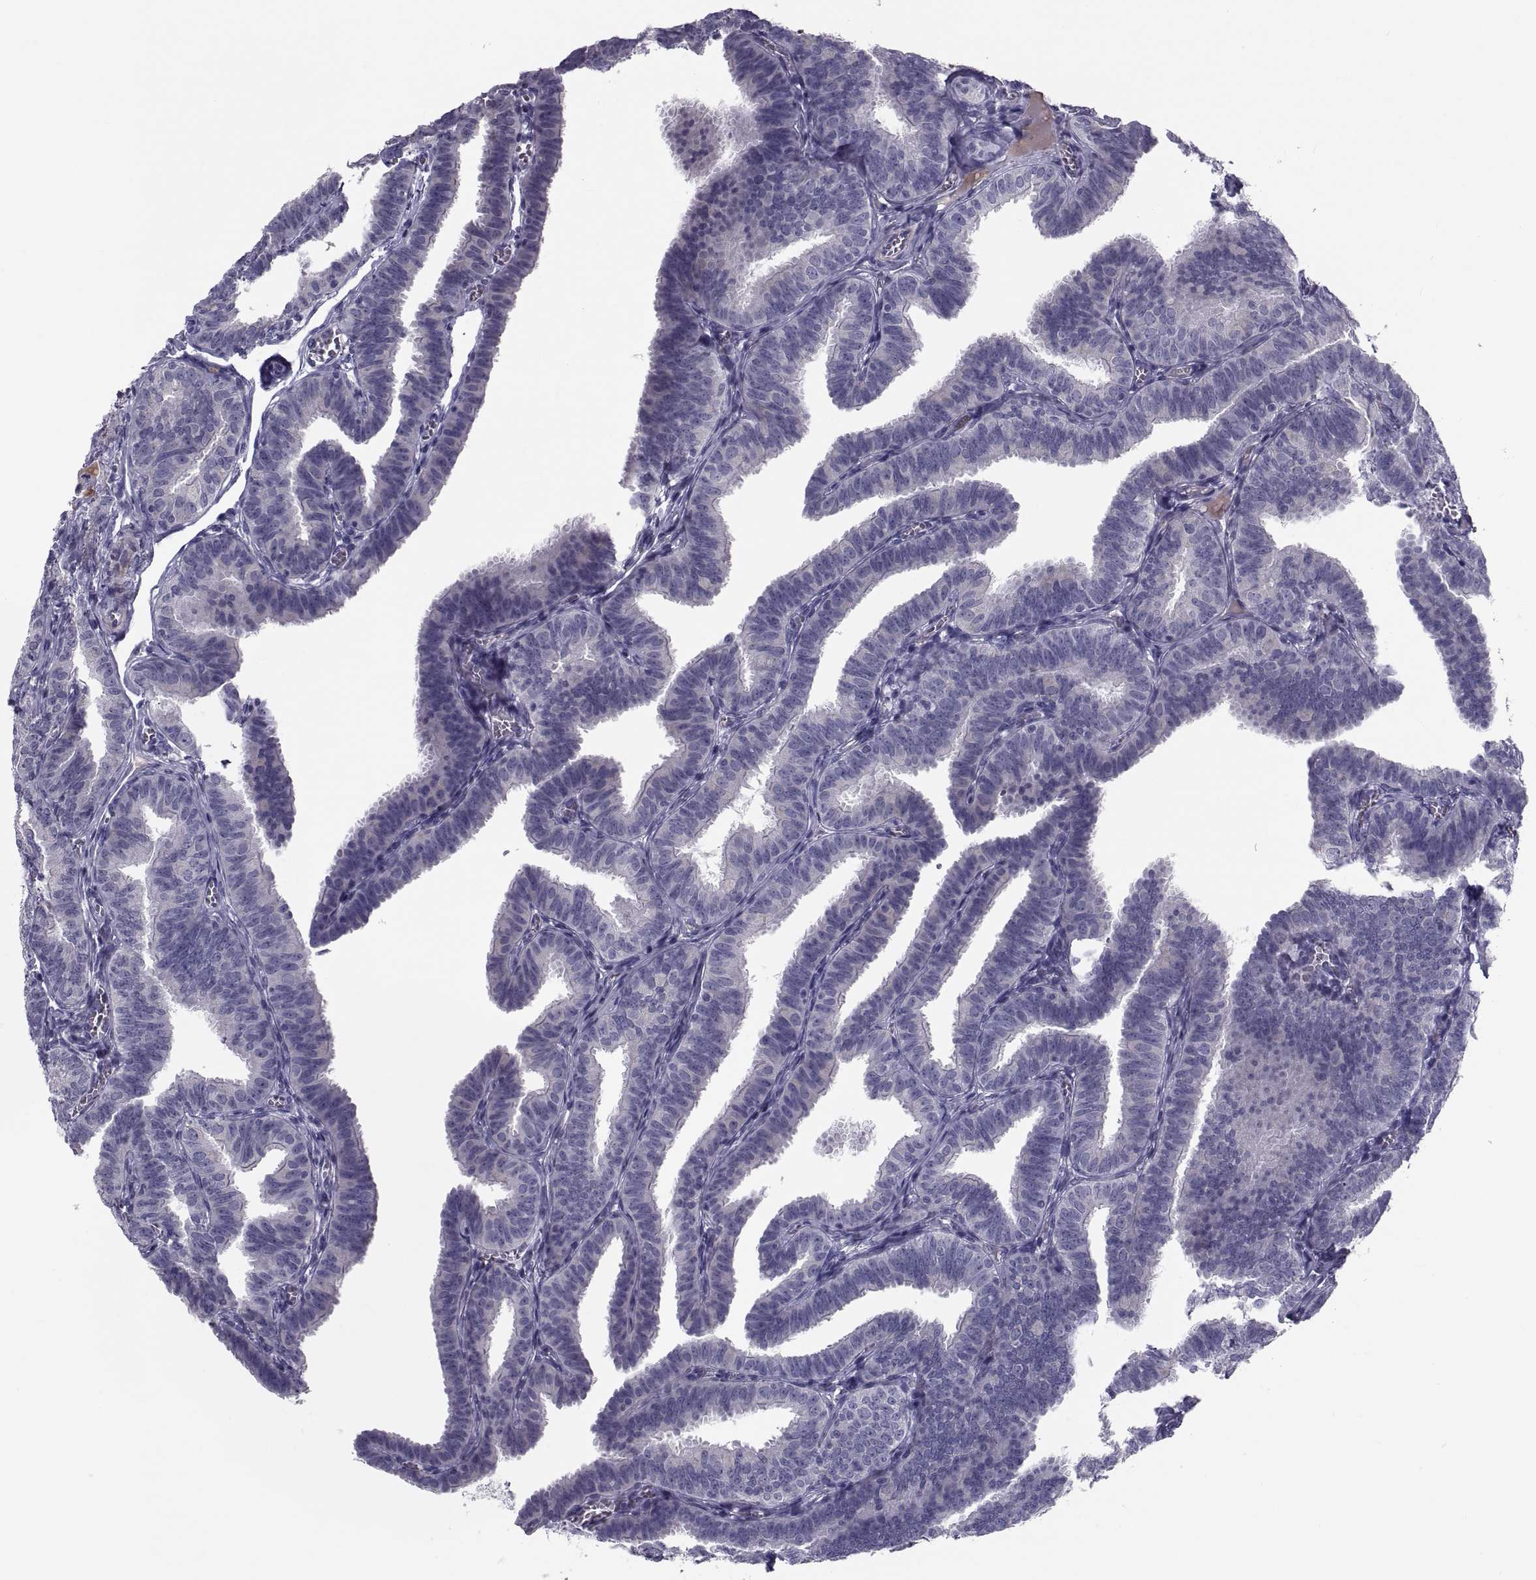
{"staining": {"intensity": "negative", "quantity": "none", "location": "none"}, "tissue": "fallopian tube", "cell_type": "Glandular cells", "image_type": "normal", "snomed": [{"axis": "morphology", "description": "Normal tissue, NOS"}, {"axis": "topography", "description": "Fallopian tube"}], "caption": "Micrograph shows no significant protein staining in glandular cells of normal fallopian tube. (DAB immunohistochemistry, high magnification).", "gene": "PDZRN4", "patient": {"sex": "female", "age": 25}}